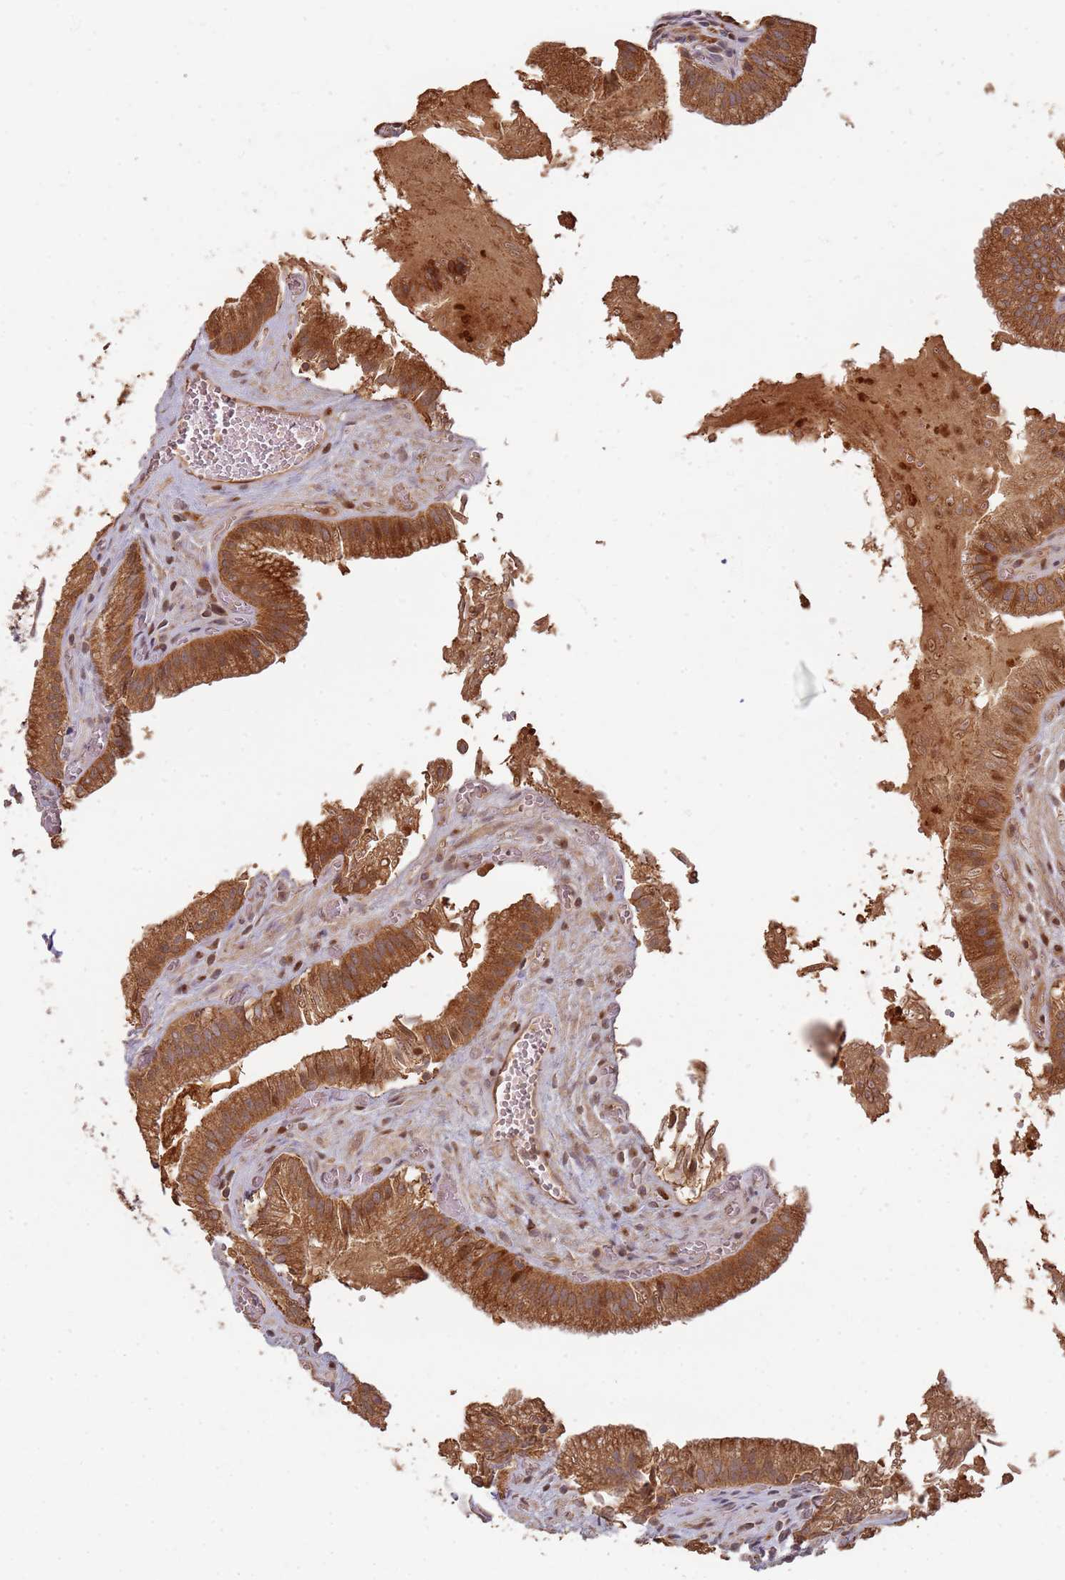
{"staining": {"intensity": "strong", "quantity": ">75%", "location": "cytoplasmic/membranous"}, "tissue": "gallbladder", "cell_type": "Glandular cells", "image_type": "normal", "snomed": [{"axis": "morphology", "description": "Normal tissue, NOS"}, {"axis": "topography", "description": "Gallbladder"}, {"axis": "topography", "description": "Peripheral nerve tissue"}], "caption": "Immunohistochemical staining of normal gallbladder reveals >75% levels of strong cytoplasmic/membranous protein staining in about >75% of glandular cells.", "gene": "MPEG1", "patient": {"sex": "male", "age": 17}}